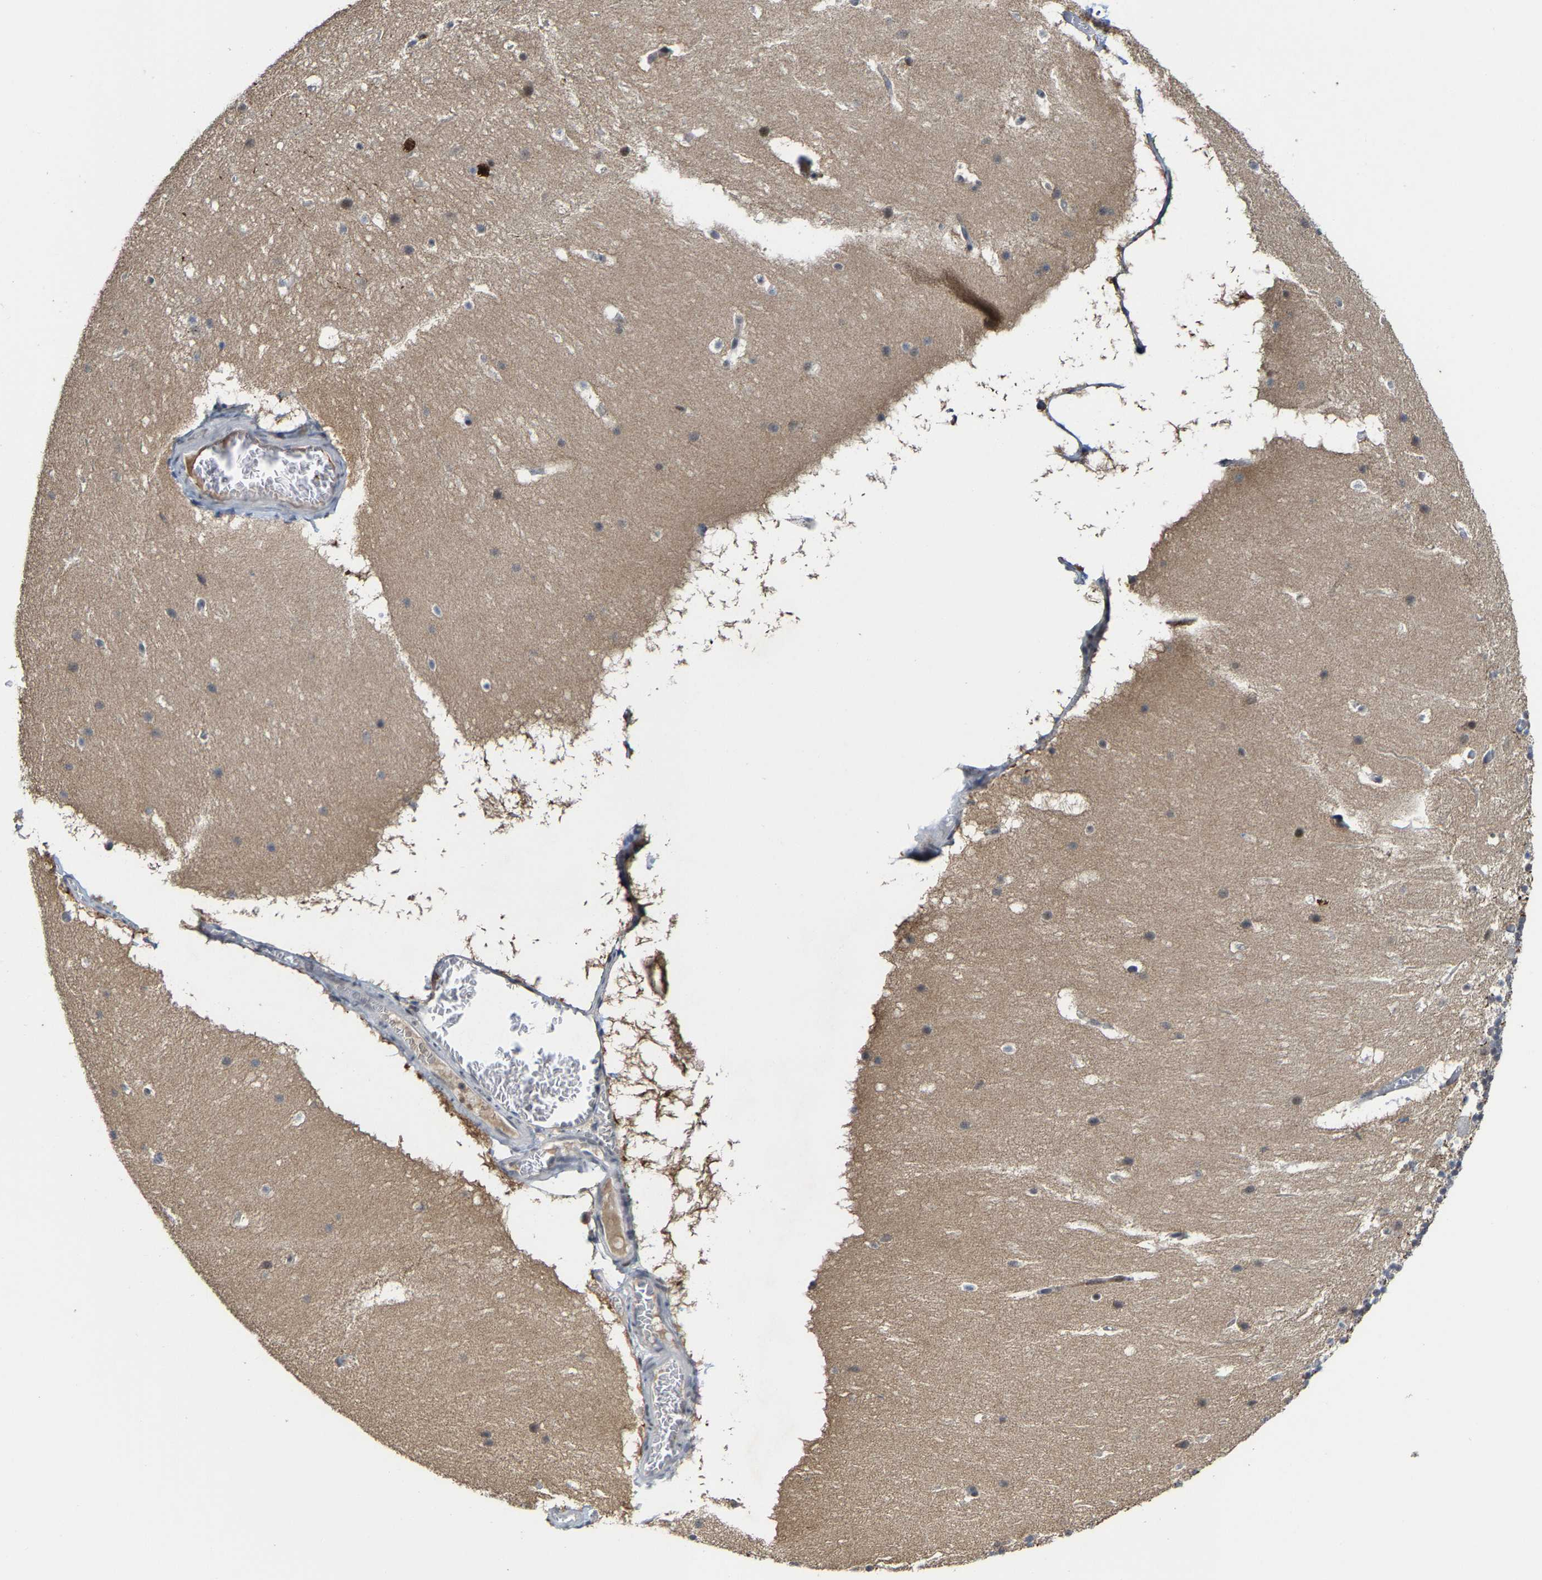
{"staining": {"intensity": "strong", "quantity": "<25%", "location": "nuclear"}, "tissue": "cerebellum", "cell_type": "Cells in granular layer", "image_type": "normal", "snomed": [{"axis": "morphology", "description": "Normal tissue, NOS"}, {"axis": "topography", "description": "Cerebellum"}], "caption": "Brown immunohistochemical staining in unremarkable cerebellum demonstrates strong nuclear positivity in approximately <25% of cells in granular layer. Using DAB (brown) and hematoxylin (blue) stains, captured at high magnification using brightfield microscopy.", "gene": "FGD3", "patient": {"sex": "male", "age": 45}}